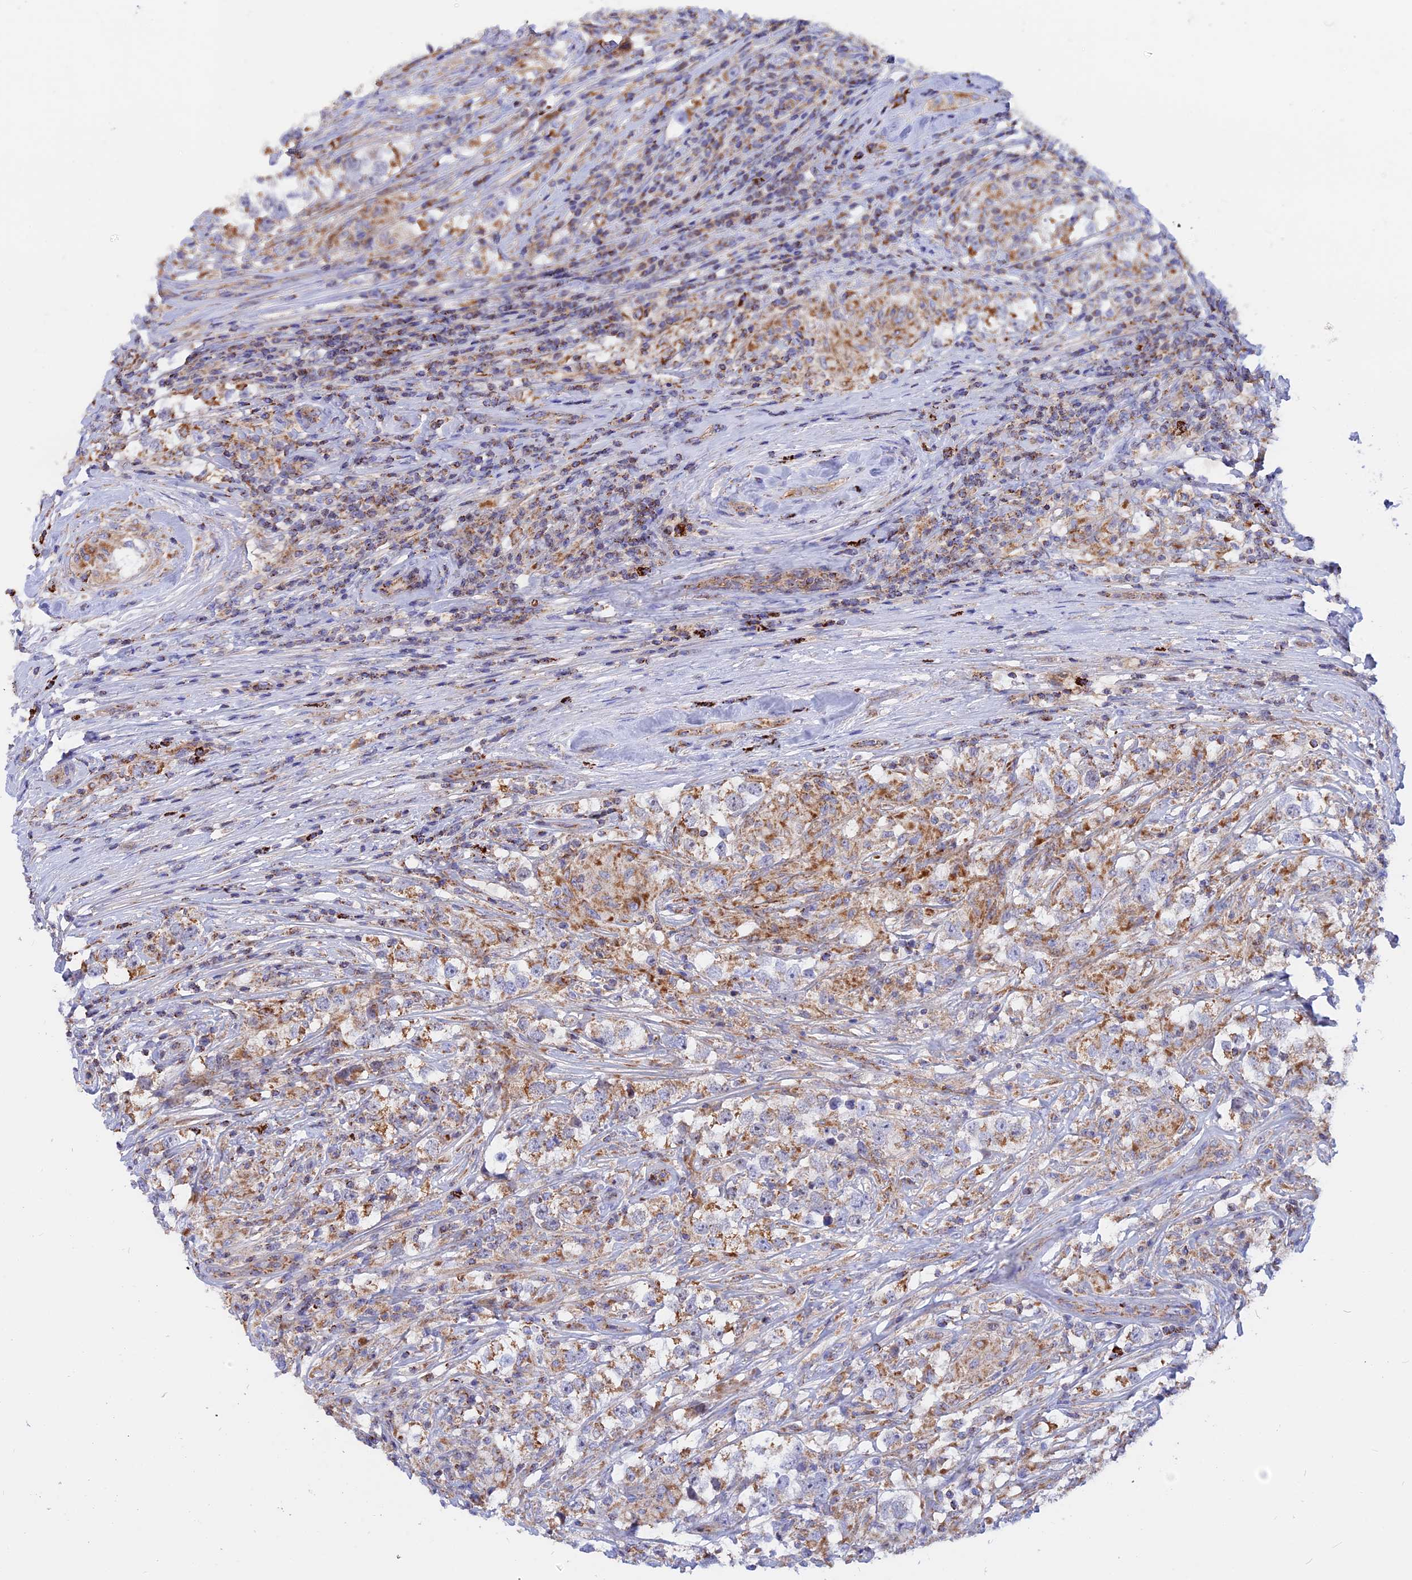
{"staining": {"intensity": "moderate", "quantity": ">75%", "location": "cytoplasmic/membranous"}, "tissue": "testis cancer", "cell_type": "Tumor cells", "image_type": "cancer", "snomed": [{"axis": "morphology", "description": "Seminoma, NOS"}, {"axis": "topography", "description": "Testis"}], "caption": "The histopathology image shows staining of testis cancer, revealing moderate cytoplasmic/membranous protein expression (brown color) within tumor cells. The staining was performed using DAB (3,3'-diaminobenzidine) to visualize the protein expression in brown, while the nuclei were stained in blue with hematoxylin (Magnification: 20x).", "gene": "GCDH", "patient": {"sex": "male", "age": 46}}